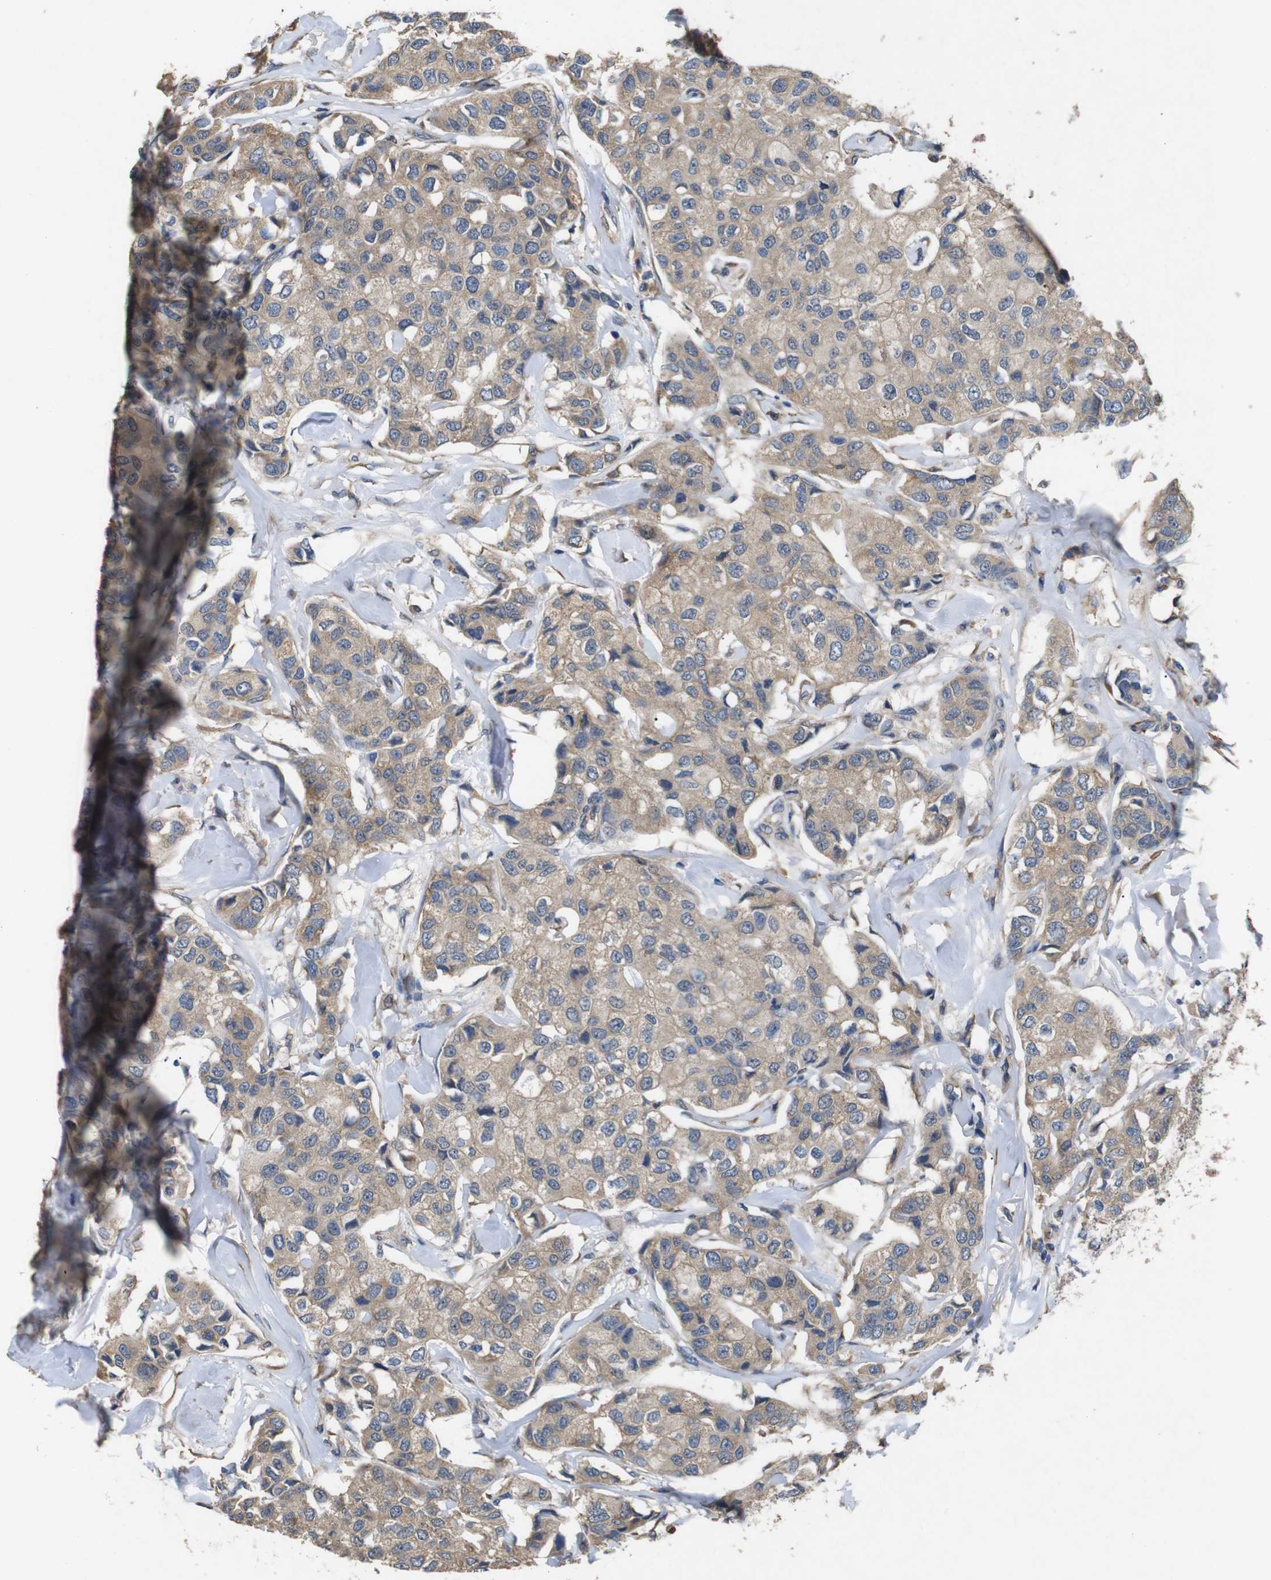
{"staining": {"intensity": "weak", "quantity": ">75%", "location": "cytoplasmic/membranous"}, "tissue": "breast cancer", "cell_type": "Tumor cells", "image_type": "cancer", "snomed": [{"axis": "morphology", "description": "Duct carcinoma"}, {"axis": "topography", "description": "Breast"}], "caption": "This is an image of IHC staining of breast cancer (infiltrating ductal carcinoma), which shows weak positivity in the cytoplasmic/membranous of tumor cells.", "gene": "BNIP3", "patient": {"sex": "female", "age": 80}}